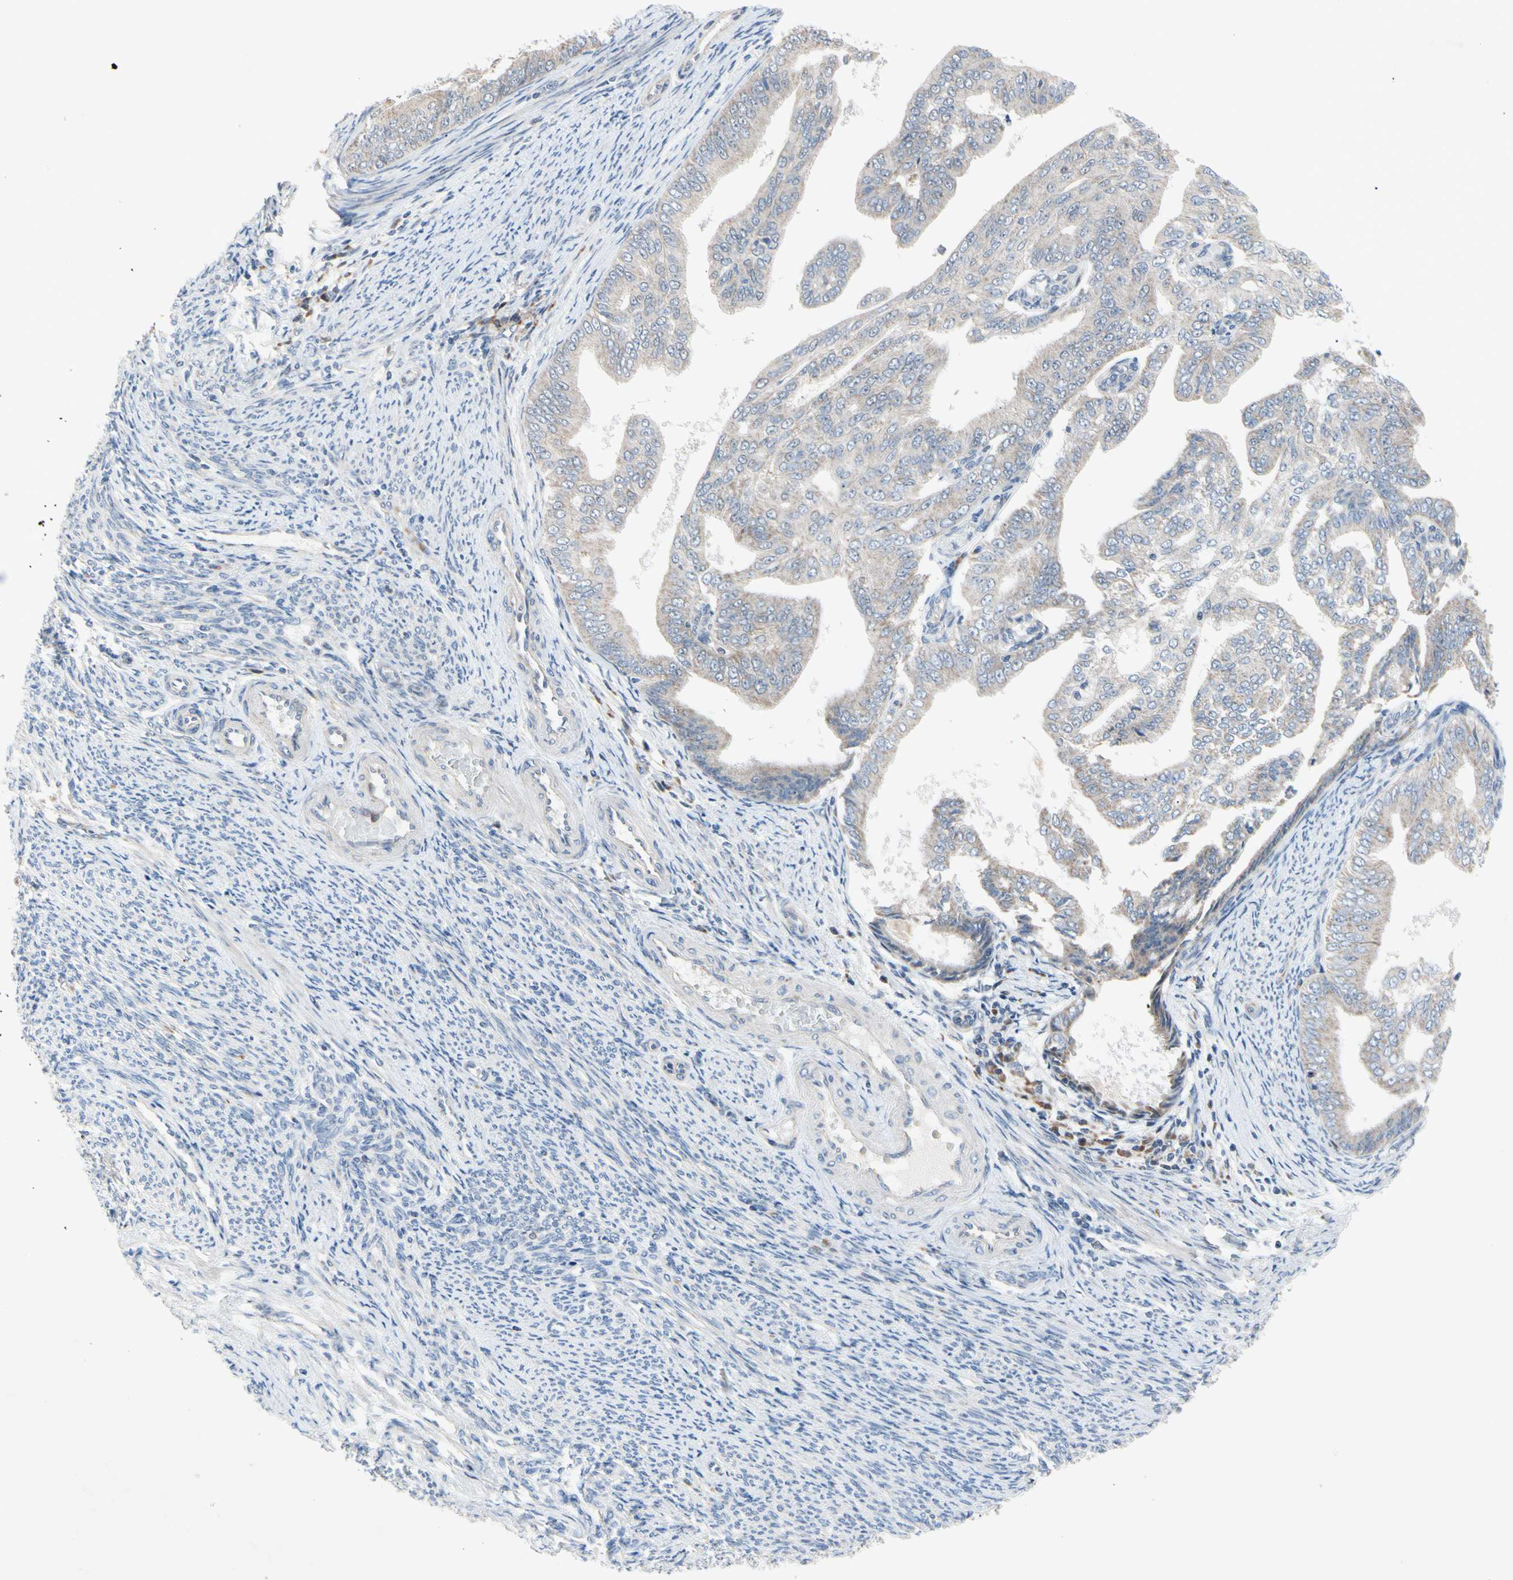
{"staining": {"intensity": "weak", "quantity": ">75%", "location": "cytoplasmic/membranous"}, "tissue": "endometrial cancer", "cell_type": "Tumor cells", "image_type": "cancer", "snomed": [{"axis": "morphology", "description": "Adenocarcinoma, NOS"}, {"axis": "topography", "description": "Endometrium"}], "caption": "Endometrial cancer stained with a brown dye displays weak cytoplasmic/membranous positive staining in about >75% of tumor cells.", "gene": "MARK1", "patient": {"sex": "female", "age": 58}}